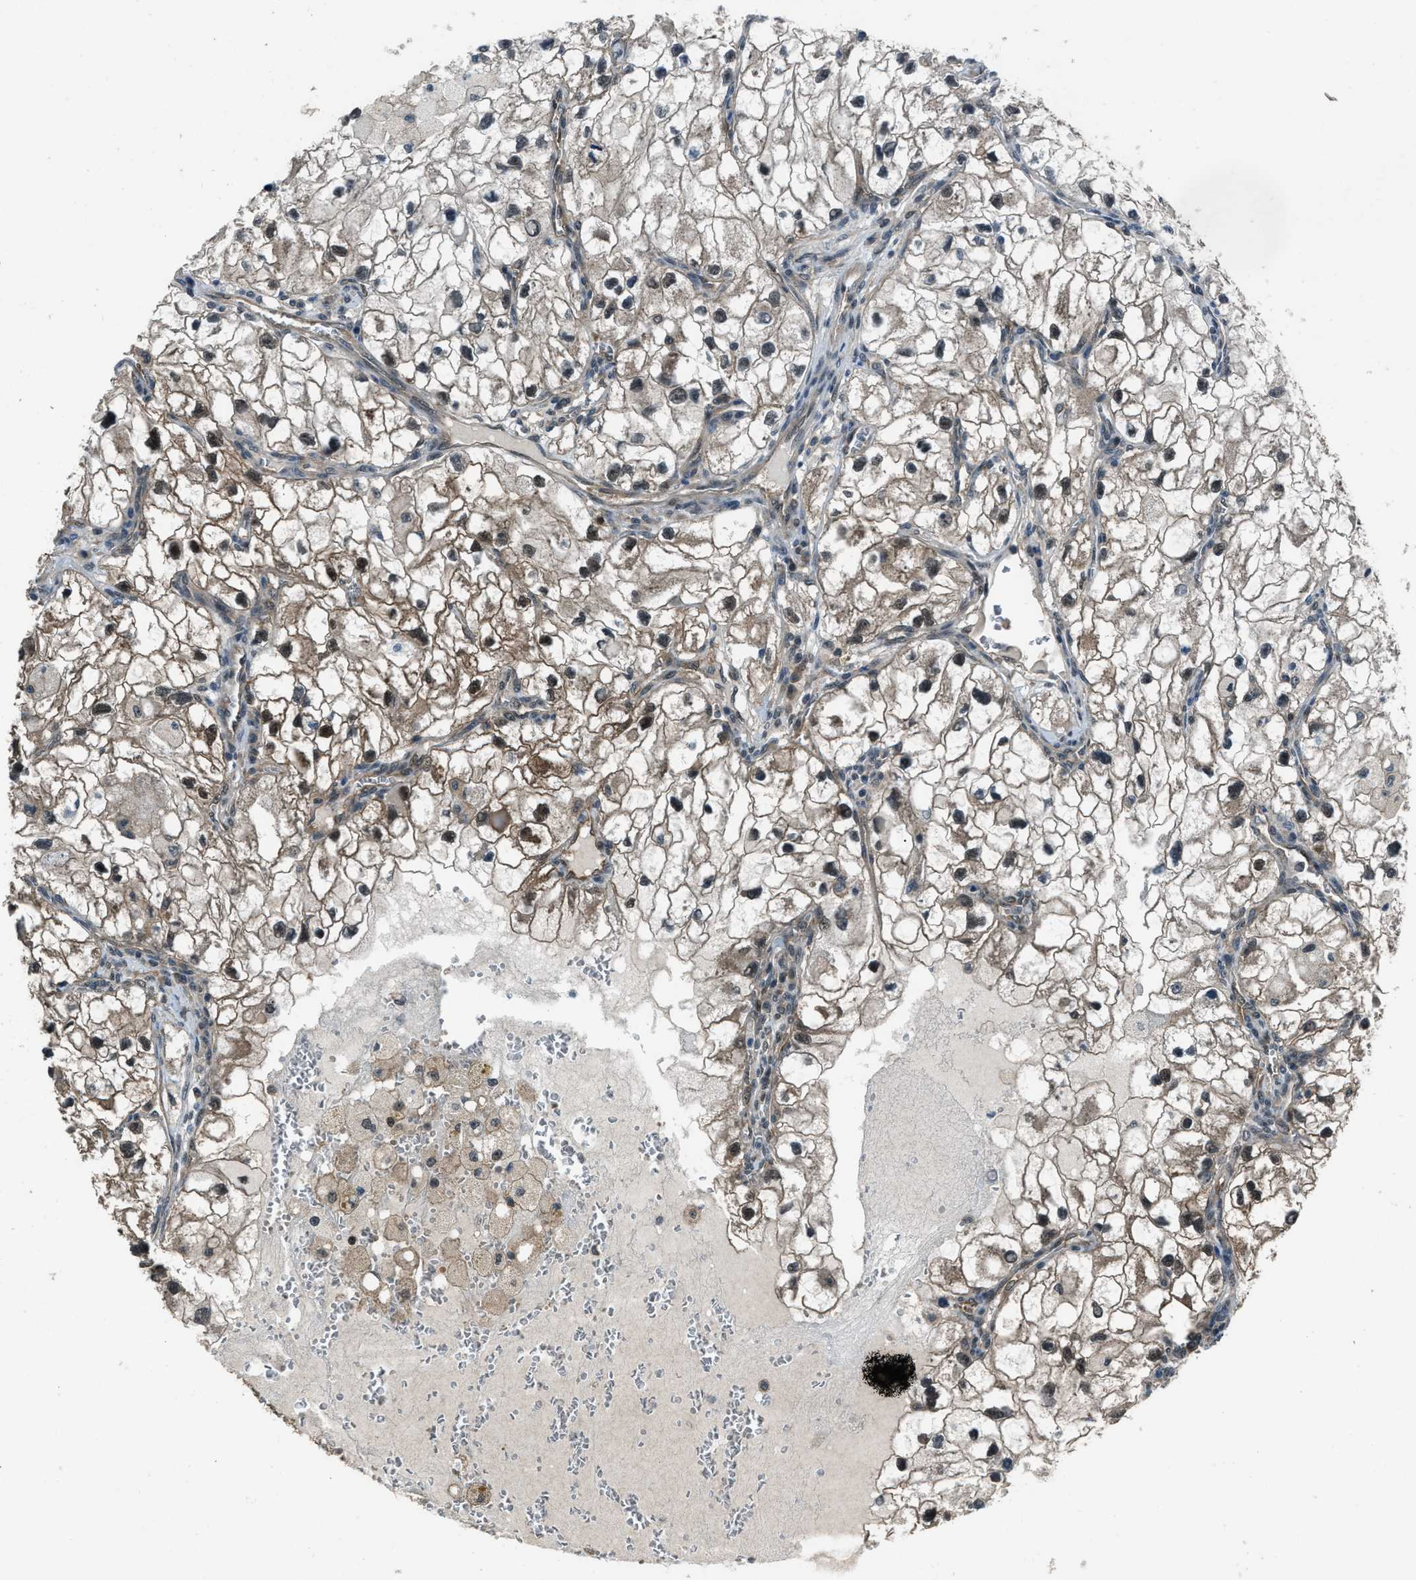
{"staining": {"intensity": "moderate", "quantity": ">75%", "location": "cytoplasmic/membranous,nuclear"}, "tissue": "renal cancer", "cell_type": "Tumor cells", "image_type": "cancer", "snomed": [{"axis": "morphology", "description": "Adenocarcinoma, NOS"}, {"axis": "topography", "description": "Kidney"}], "caption": "A medium amount of moderate cytoplasmic/membranous and nuclear positivity is appreciated in about >75% of tumor cells in renal cancer tissue.", "gene": "NUDCD3", "patient": {"sex": "female", "age": 70}}